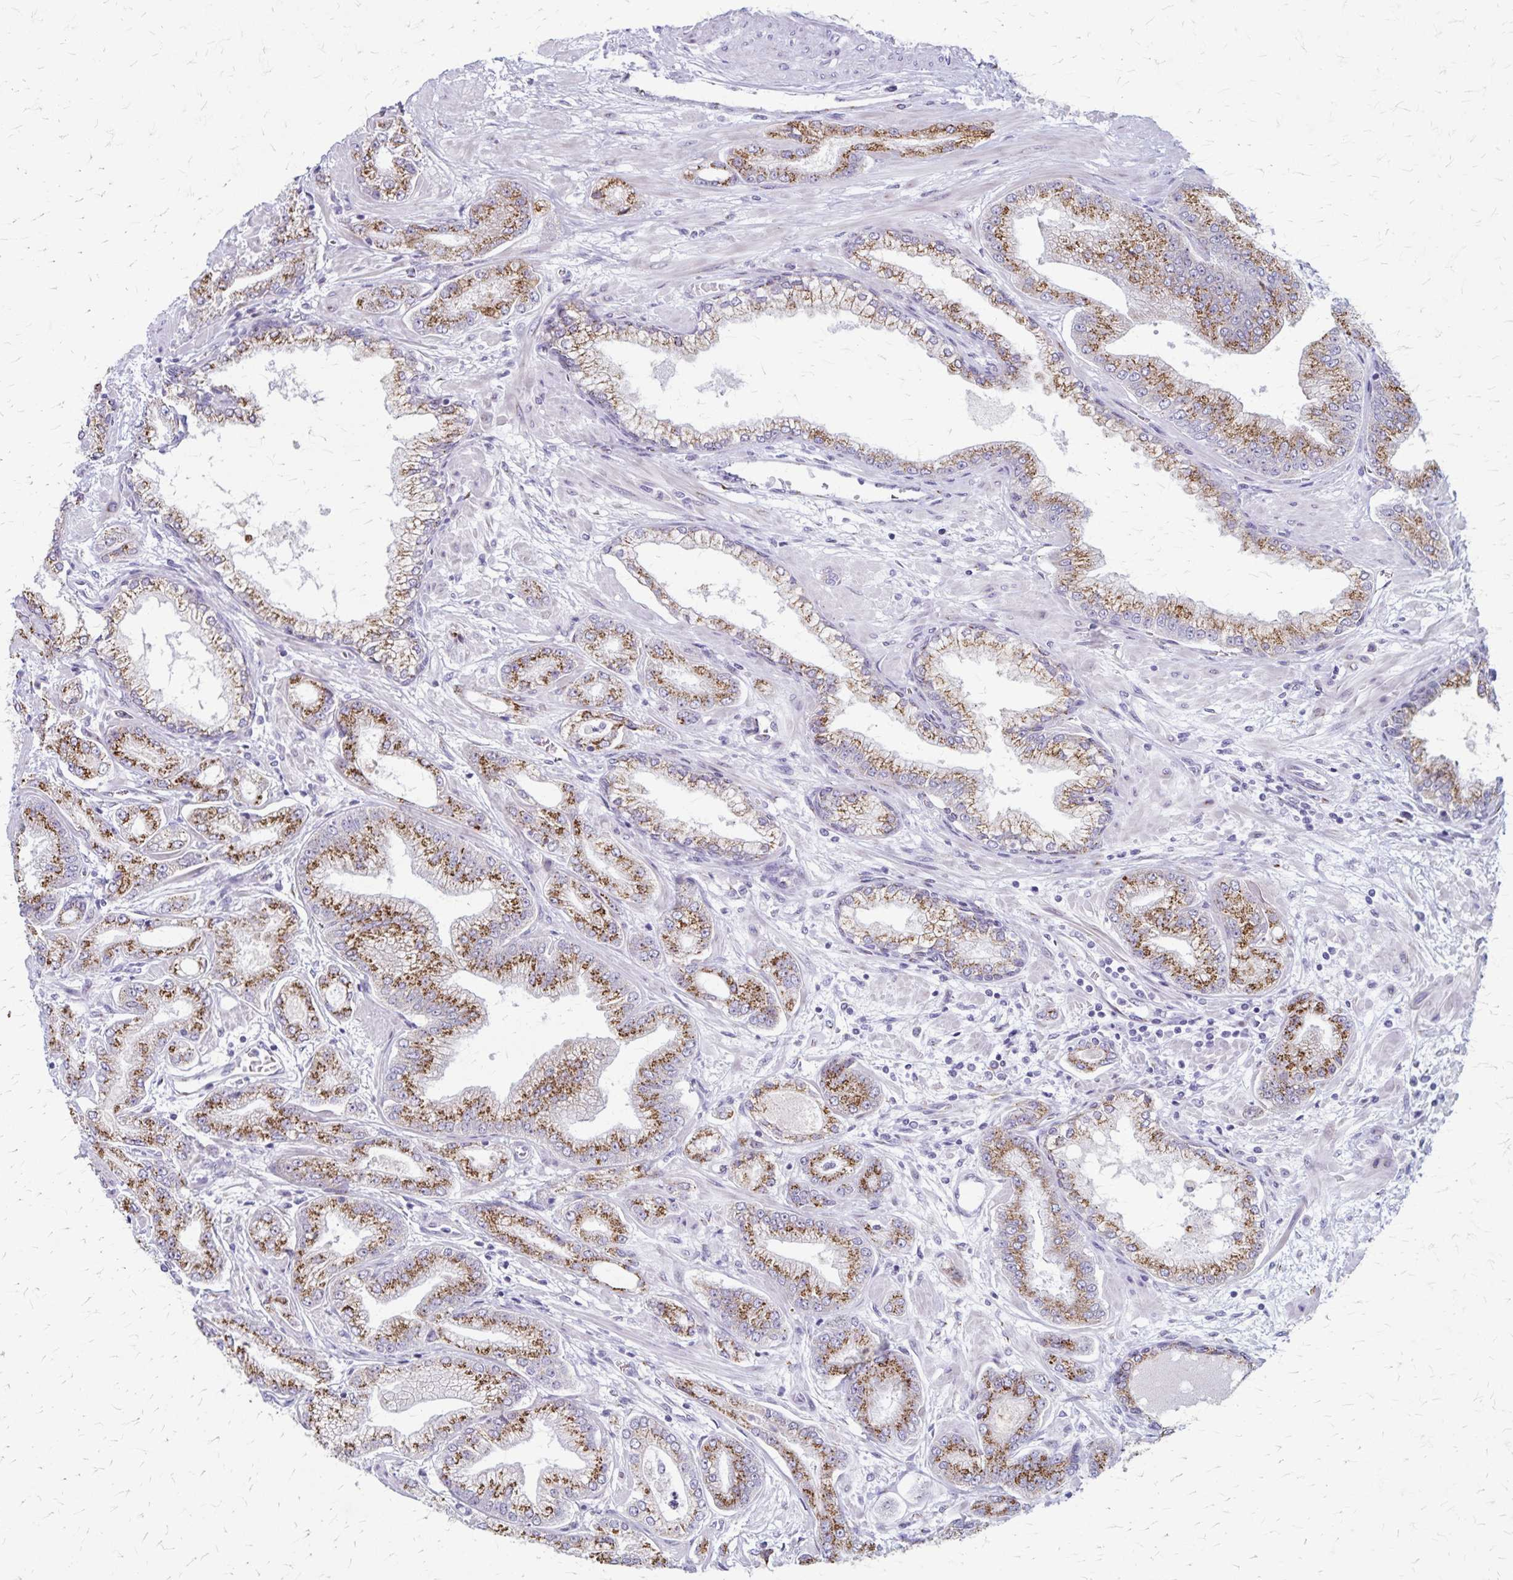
{"staining": {"intensity": "moderate", "quantity": ">75%", "location": "cytoplasmic/membranous"}, "tissue": "prostate cancer", "cell_type": "Tumor cells", "image_type": "cancer", "snomed": [{"axis": "morphology", "description": "Adenocarcinoma, Low grade"}, {"axis": "topography", "description": "Prostate"}], "caption": "DAB (3,3'-diaminobenzidine) immunohistochemical staining of human prostate cancer shows moderate cytoplasmic/membranous protein staining in approximately >75% of tumor cells.", "gene": "MCFD2", "patient": {"sex": "male", "age": 55}}